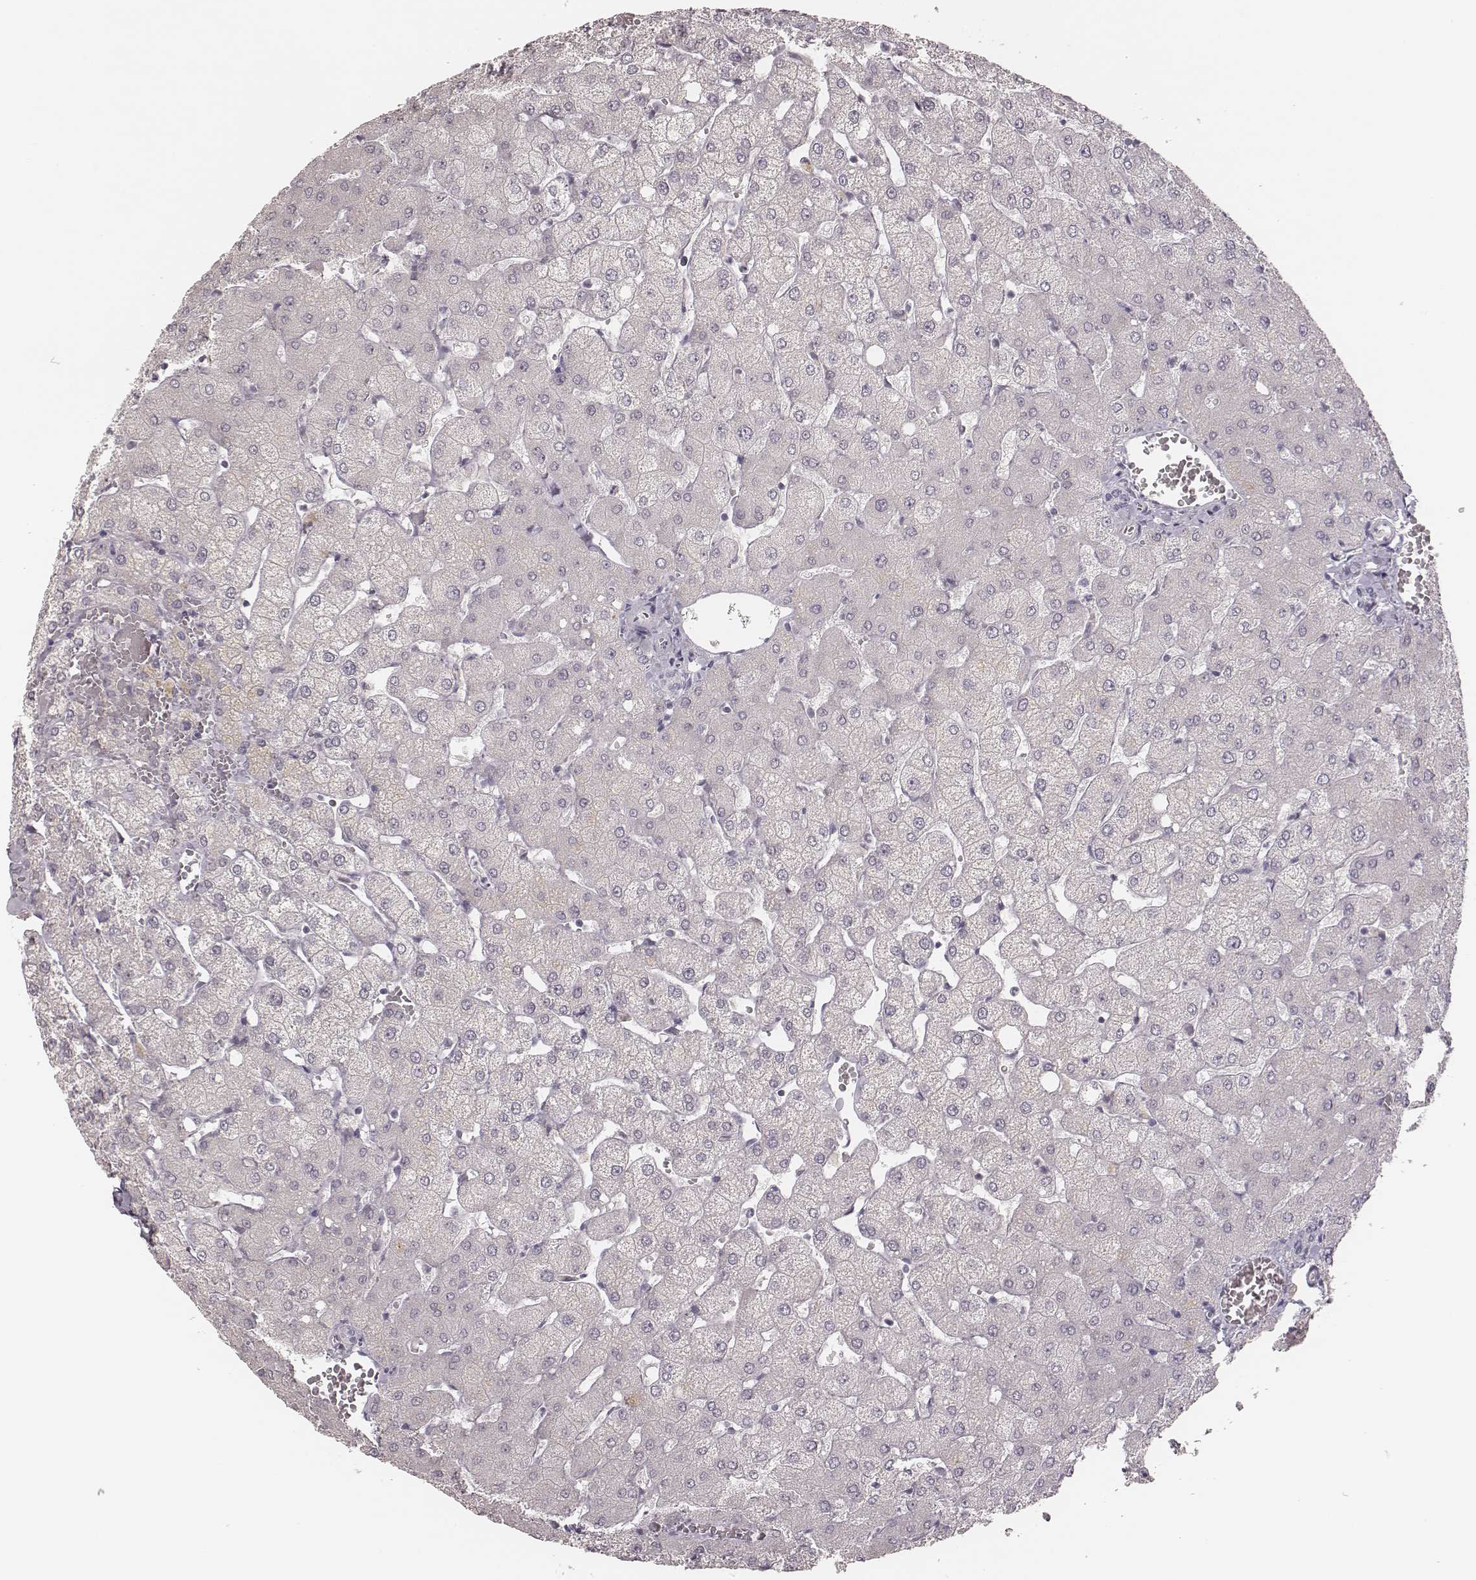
{"staining": {"intensity": "negative", "quantity": "none", "location": "none"}, "tissue": "liver", "cell_type": "Cholangiocytes", "image_type": "normal", "snomed": [{"axis": "morphology", "description": "Normal tissue, NOS"}, {"axis": "topography", "description": "Liver"}], "caption": "Benign liver was stained to show a protein in brown. There is no significant expression in cholangiocytes. (DAB immunohistochemistry (IHC) visualized using brightfield microscopy, high magnification).", "gene": "MSX1", "patient": {"sex": "female", "age": 54}}